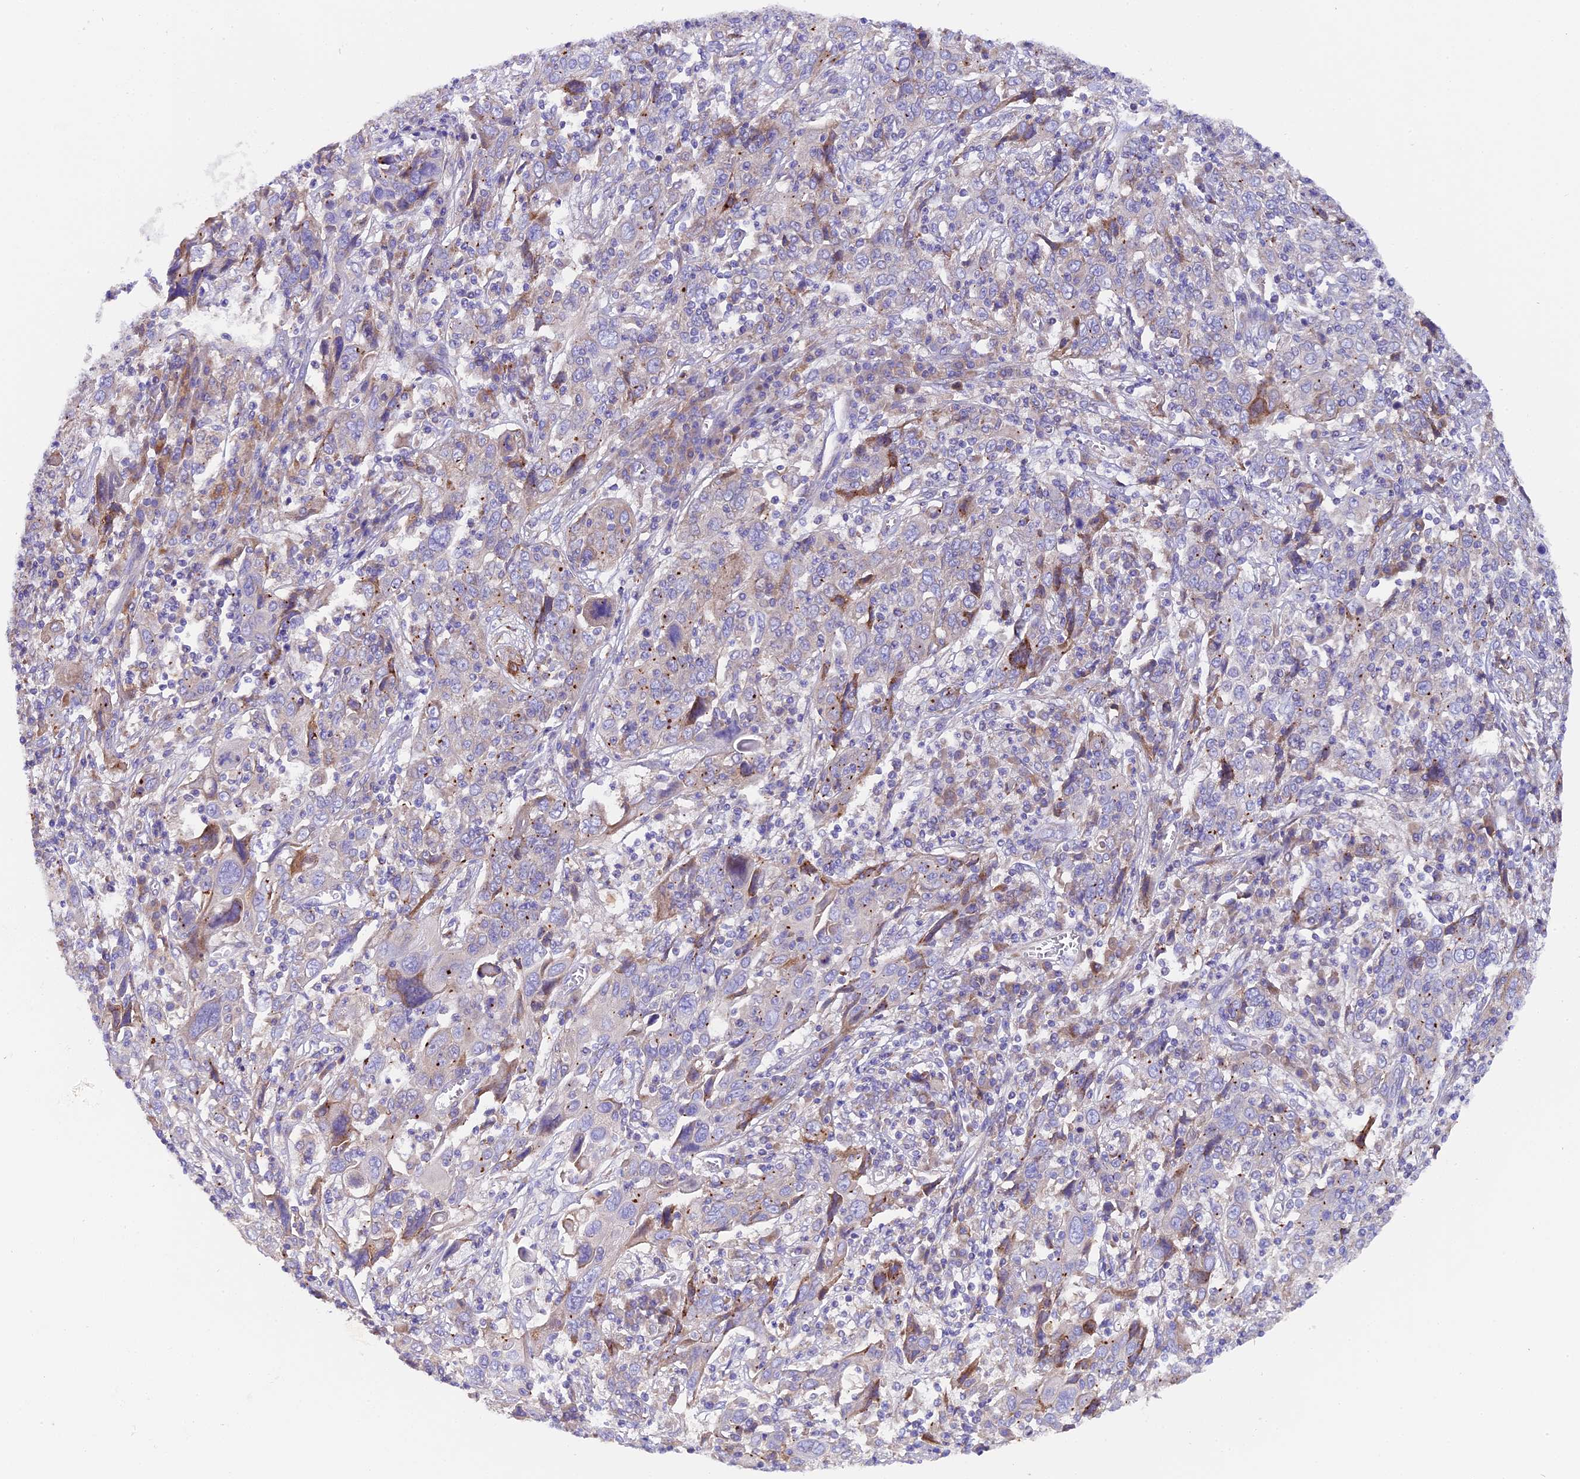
{"staining": {"intensity": "negative", "quantity": "none", "location": "none"}, "tissue": "cervical cancer", "cell_type": "Tumor cells", "image_type": "cancer", "snomed": [{"axis": "morphology", "description": "Squamous cell carcinoma, NOS"}, {"axis": "topography", "description": "Cervix"}], "caption": "Immunohistochemistry of human cervical cancer exhibits no positivity in tumor cells. (Immunohistochemistry, brightfield microscopy, high magnification).", "gene": "PIGU", "patient": {"sex": "female", "age": 46}}